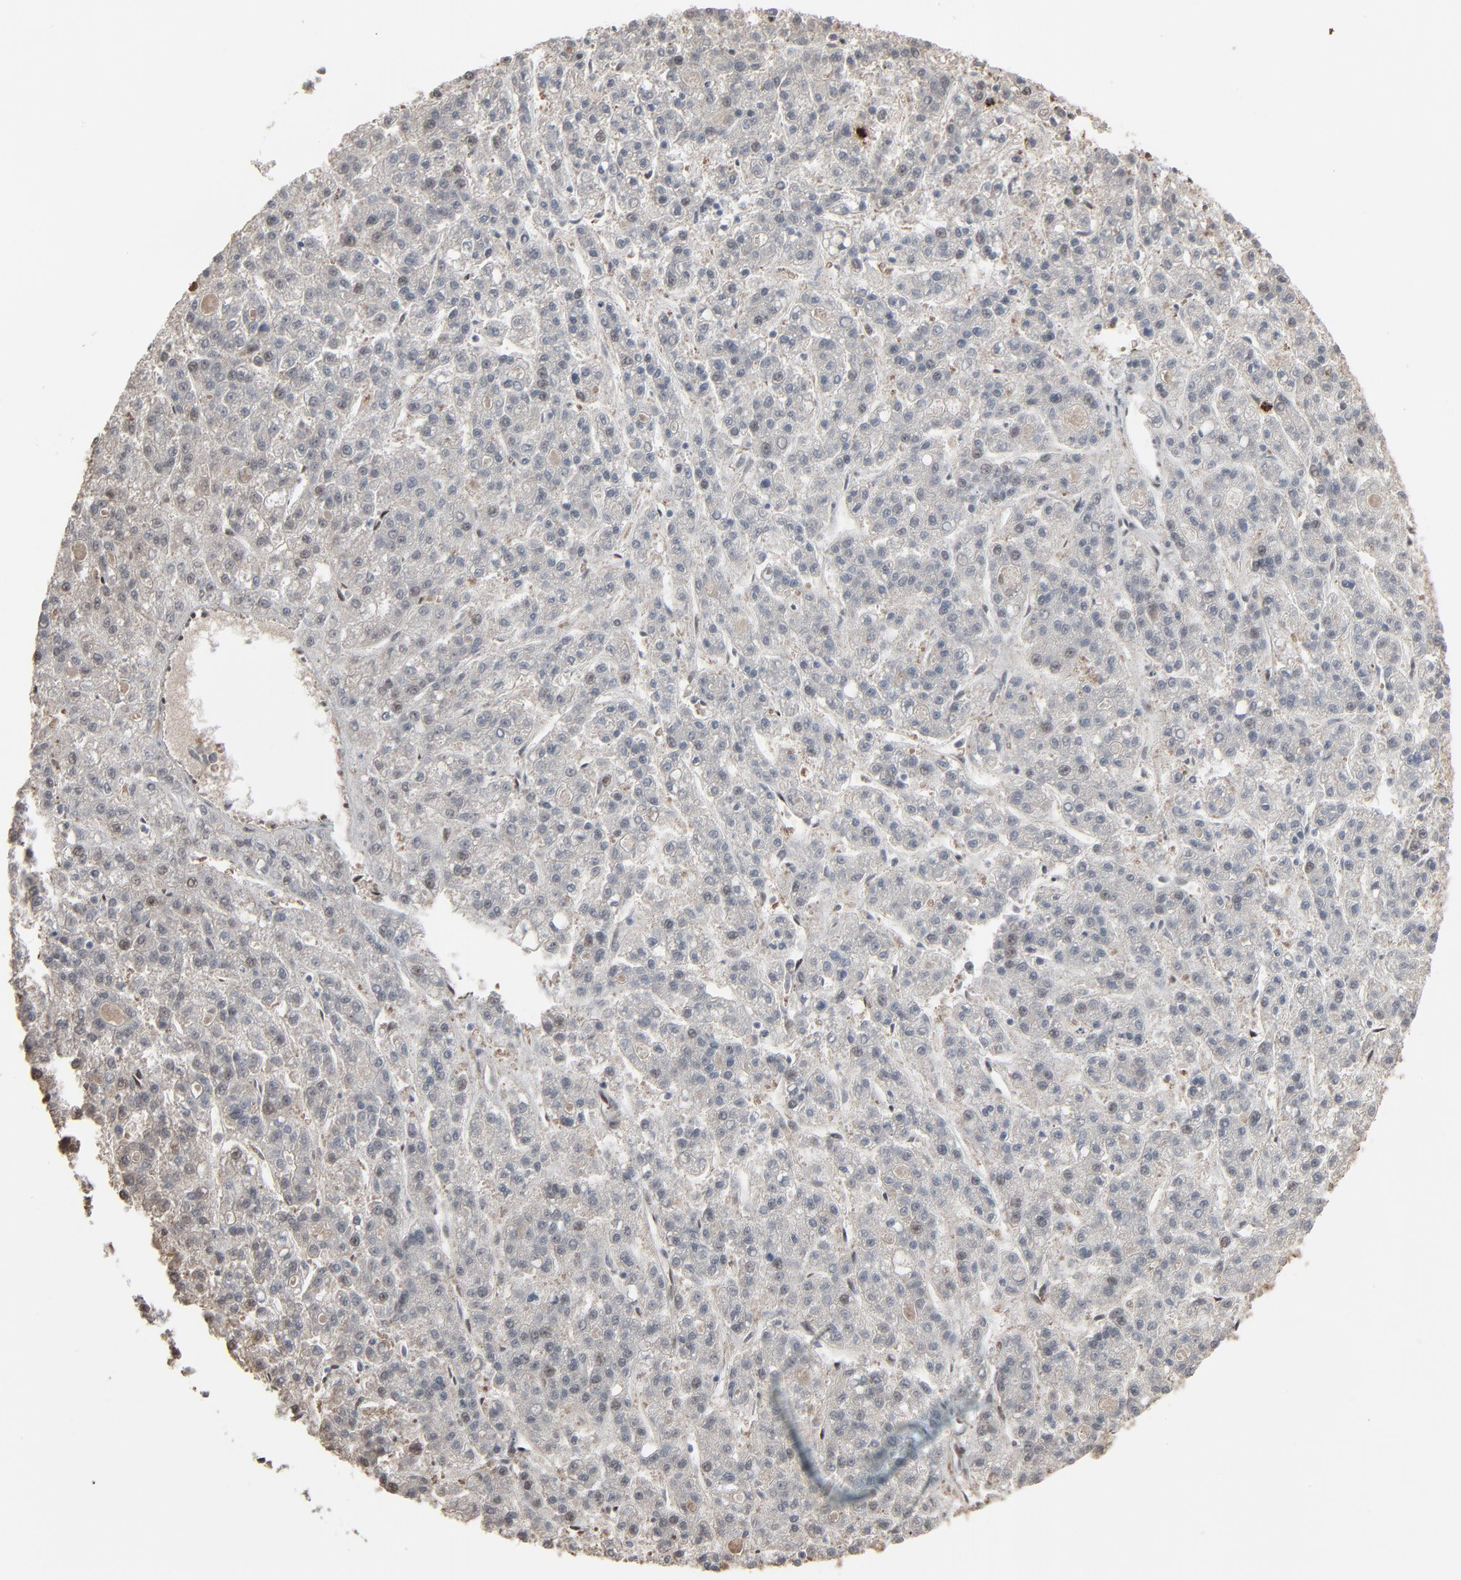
{"staining": {"intensity": "weak", "quantity": "<25%", "location": "nuclear"}, "tissue": "liver cancer", "cell_type": "Tumor cells", "image_type": "cancer", "snomed": [{"axis": "morphology", "description": "Carcinoma, Hepatocellular, NOS"}, {"axis": "topography", "description": "Liver"}], "caption": "DAB immunohistochemical staining of human liver hepatocellular carcinoma demonstrates no significant staining in tumor cells.", "gene": "MEIS2", "patient": {"sex": "male", "age": 70}}